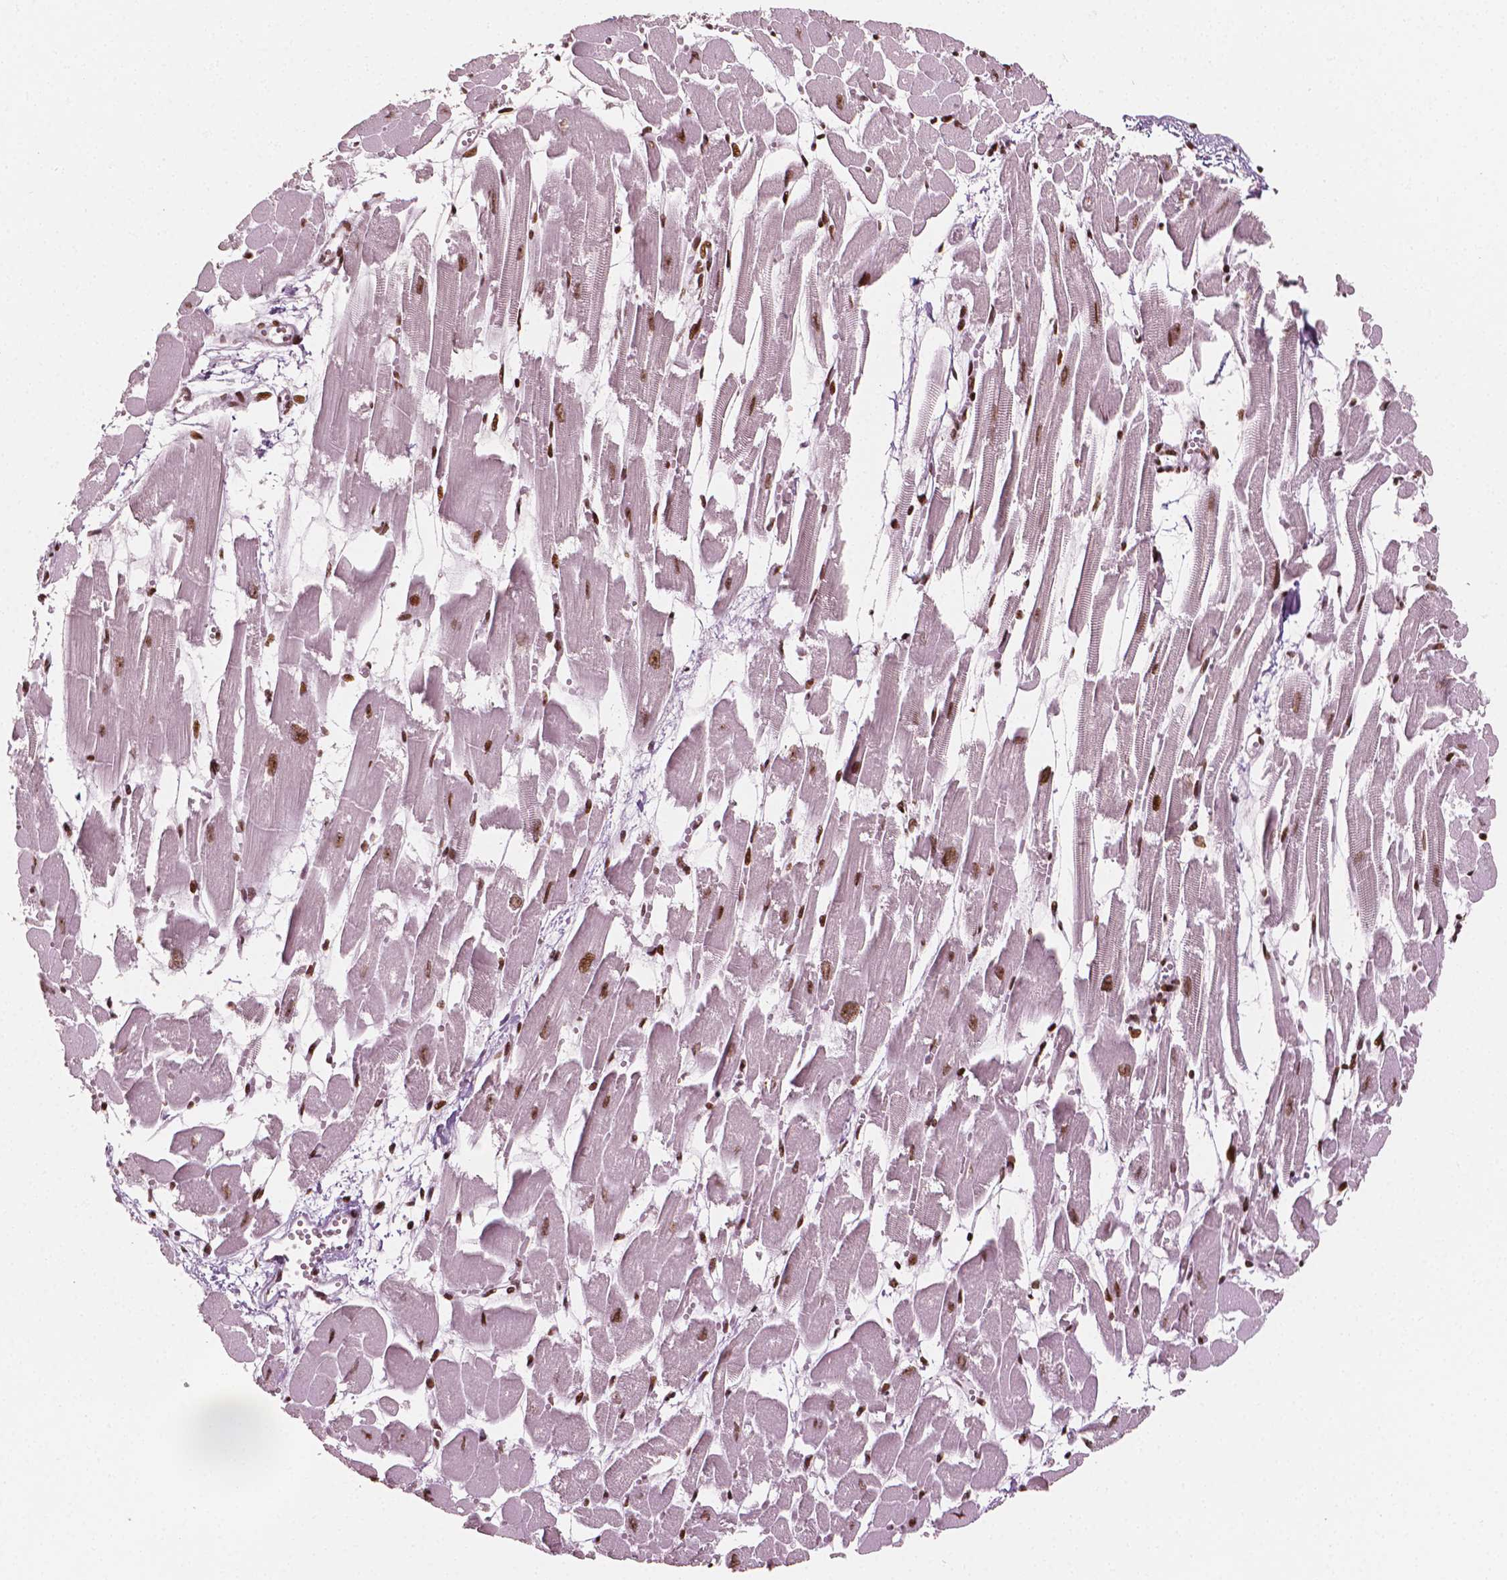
{"staining": {"intensity": "strong", "quantity": ">75%", "location": "nuclear"}, "tissue": "heart muscle", "cell_type": "Cardiomyocytes", "image_type": "normal", "snomed": [{"axis": "morphology", "description": "Normal tissue, NOS"}, {"axis": "topography", "description": "Heart"}], "caption": "Cardiomyocytes exhibit strong nuclear staining in approximately >75% of cells in benign heart muscle. (brown staining indicates protein expression, while blue staining denotes nuclei).", "gene": "CTCF", "patient": {"sex": "female", "age": 52}}